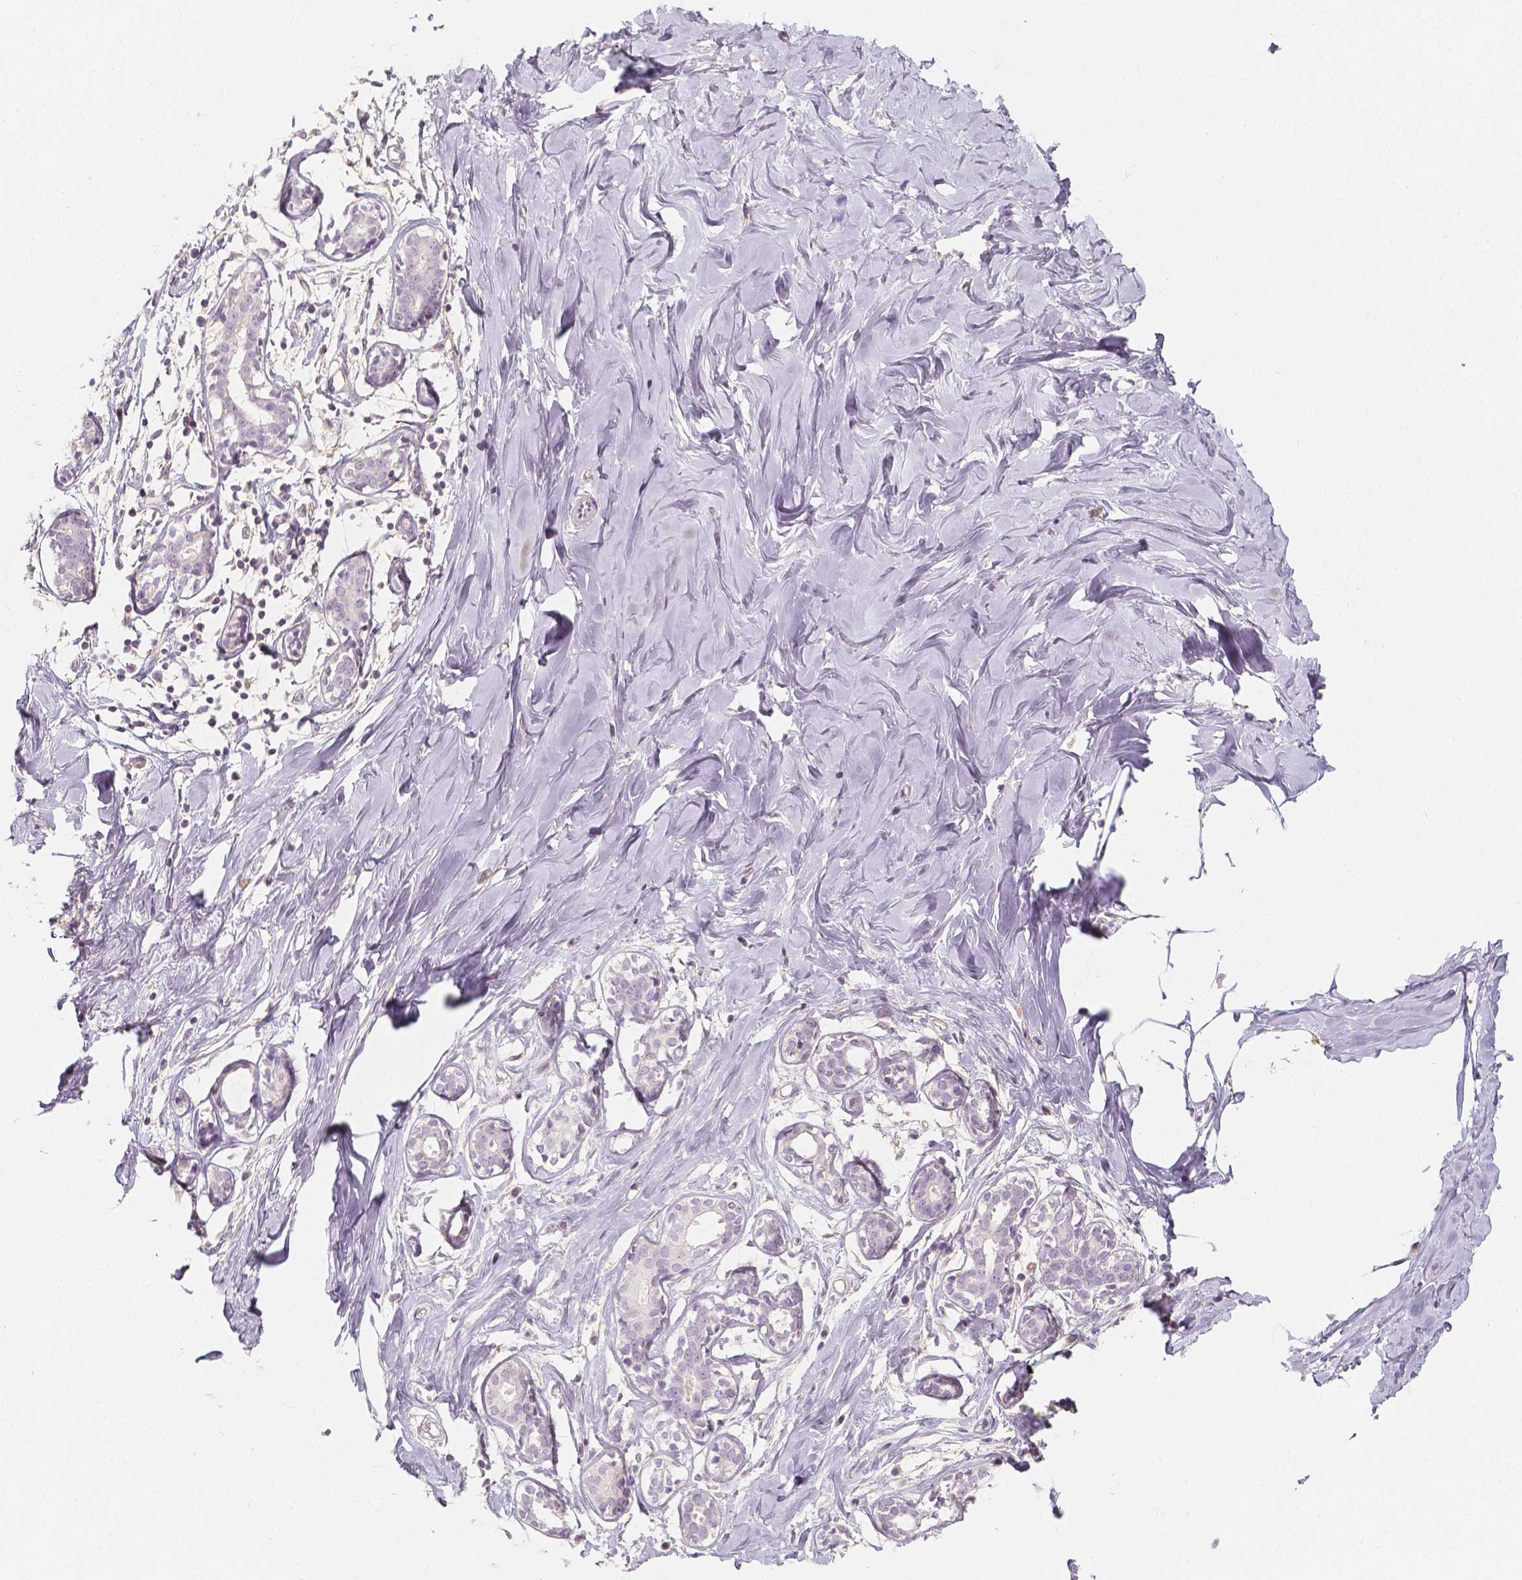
{"staining": {"intensity": "negative", "quantity": "none", "location": "none"}, "tissue": "breast", "cell_type": "Adipocytes", "image_type": "normal", "snomed": [{"axis": "morphology", "description": "Normal tissue, NOS"}, {"axis": "topography", "description": "Breast"}], "caption": "A high-resolution micrograph shows IHC staining of unremarkable breast, which shows no significant staining in adipocytes.", "gene": "THY1", "patient": {"sex": "female", "age": 27}}